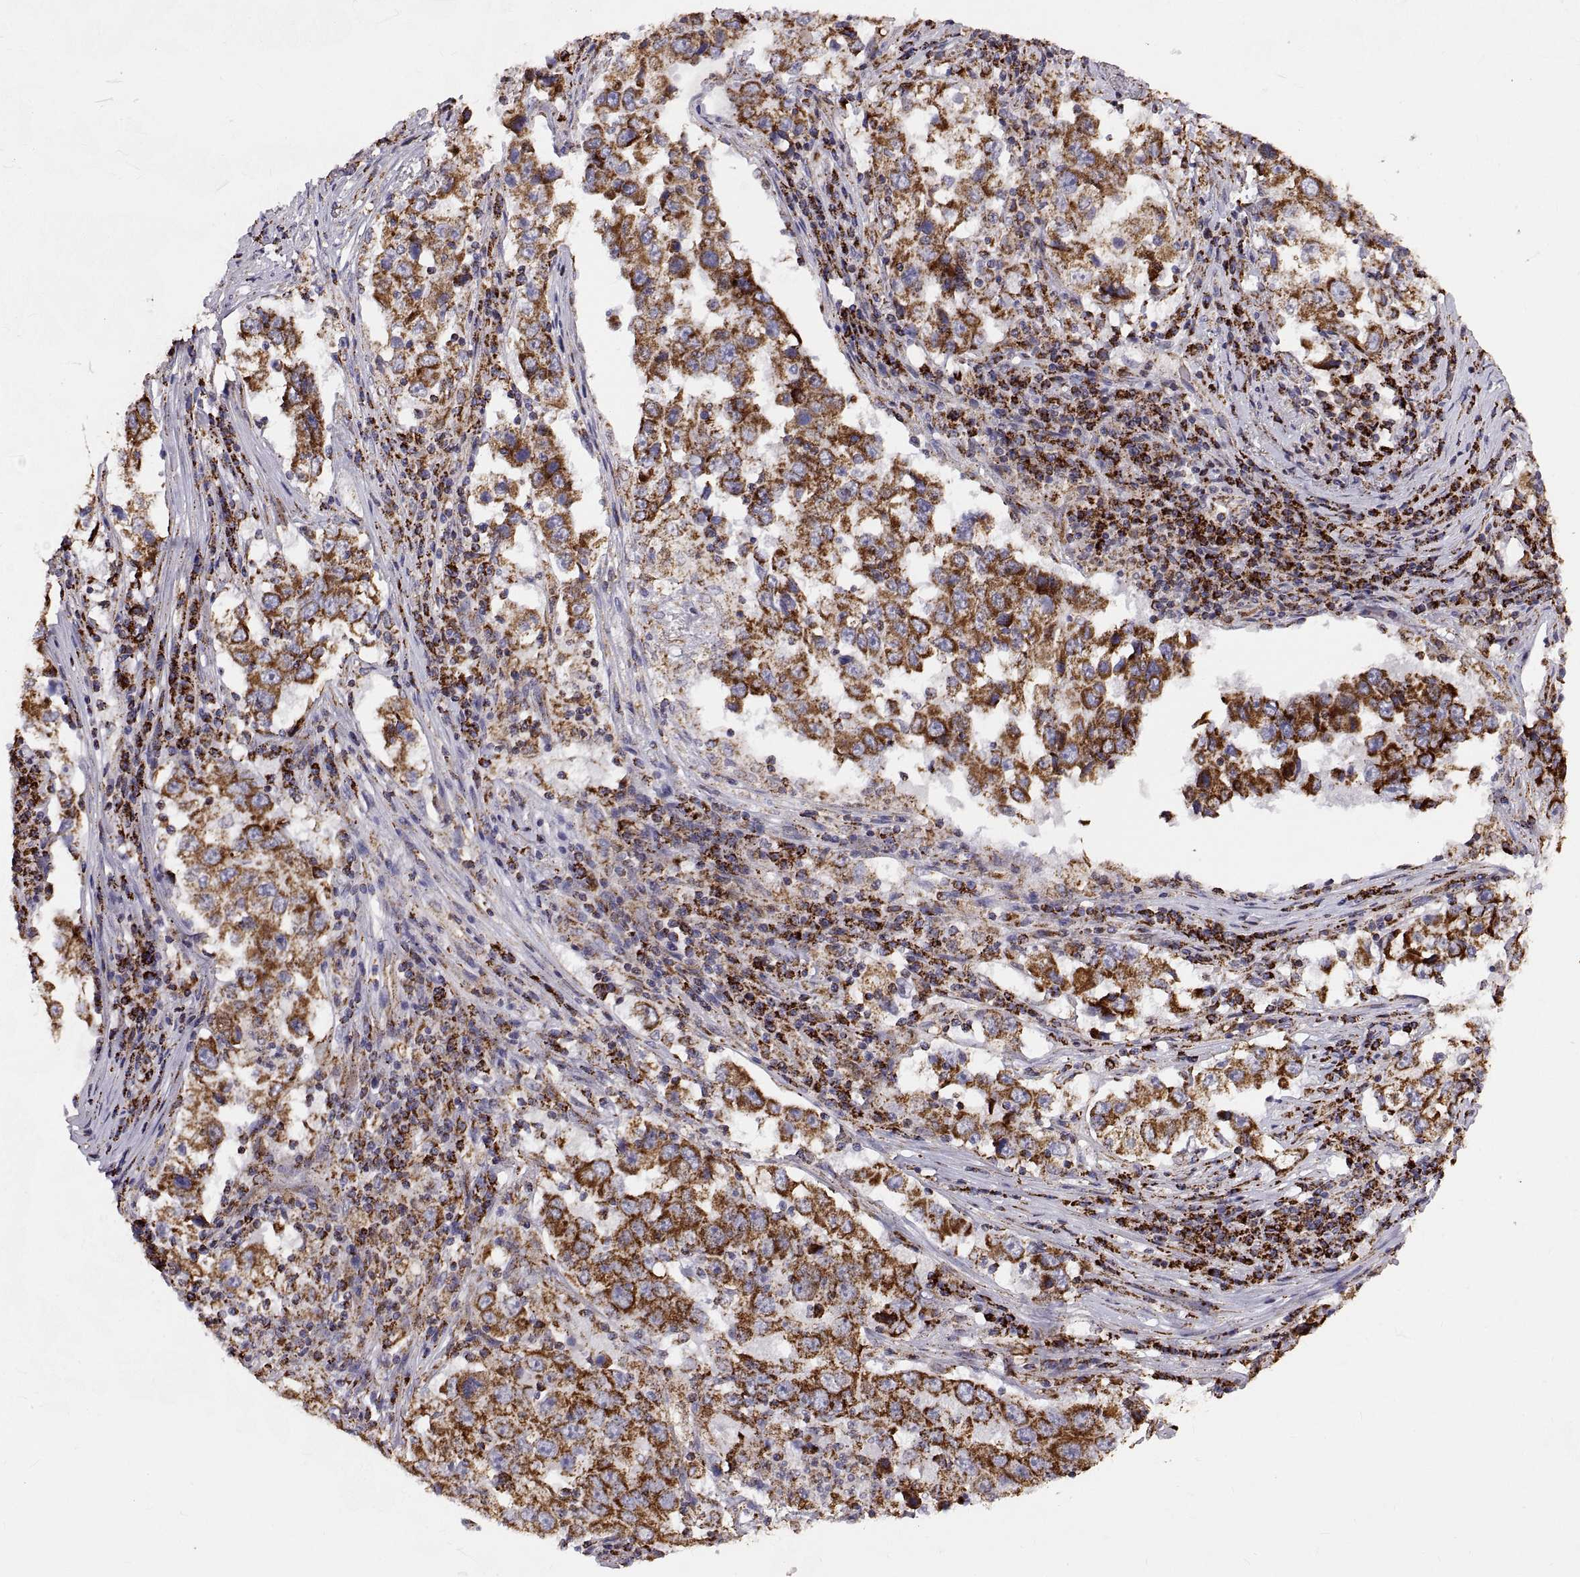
{"staining": {"intensity": "strong", "quantity": ">75%", "location": "cytoplasmic/membranous"}, "tissue": "lung cancer", "cell_type": "Tumor cells", "image_type": "cancer", "snomed": [{"axis": "morphology", "description": "Adenocarcinoma, NOS"}, {"axis": "topography", "description": "Lung"}], "caption": "An image of lung cancer (adenocarcinoma) stained for a protein demonstrates strong cytoplasmic/membranous brown staining in tumor cells.", "gene": "ARSD", "patient": {"sex": "male", "age": 73}}